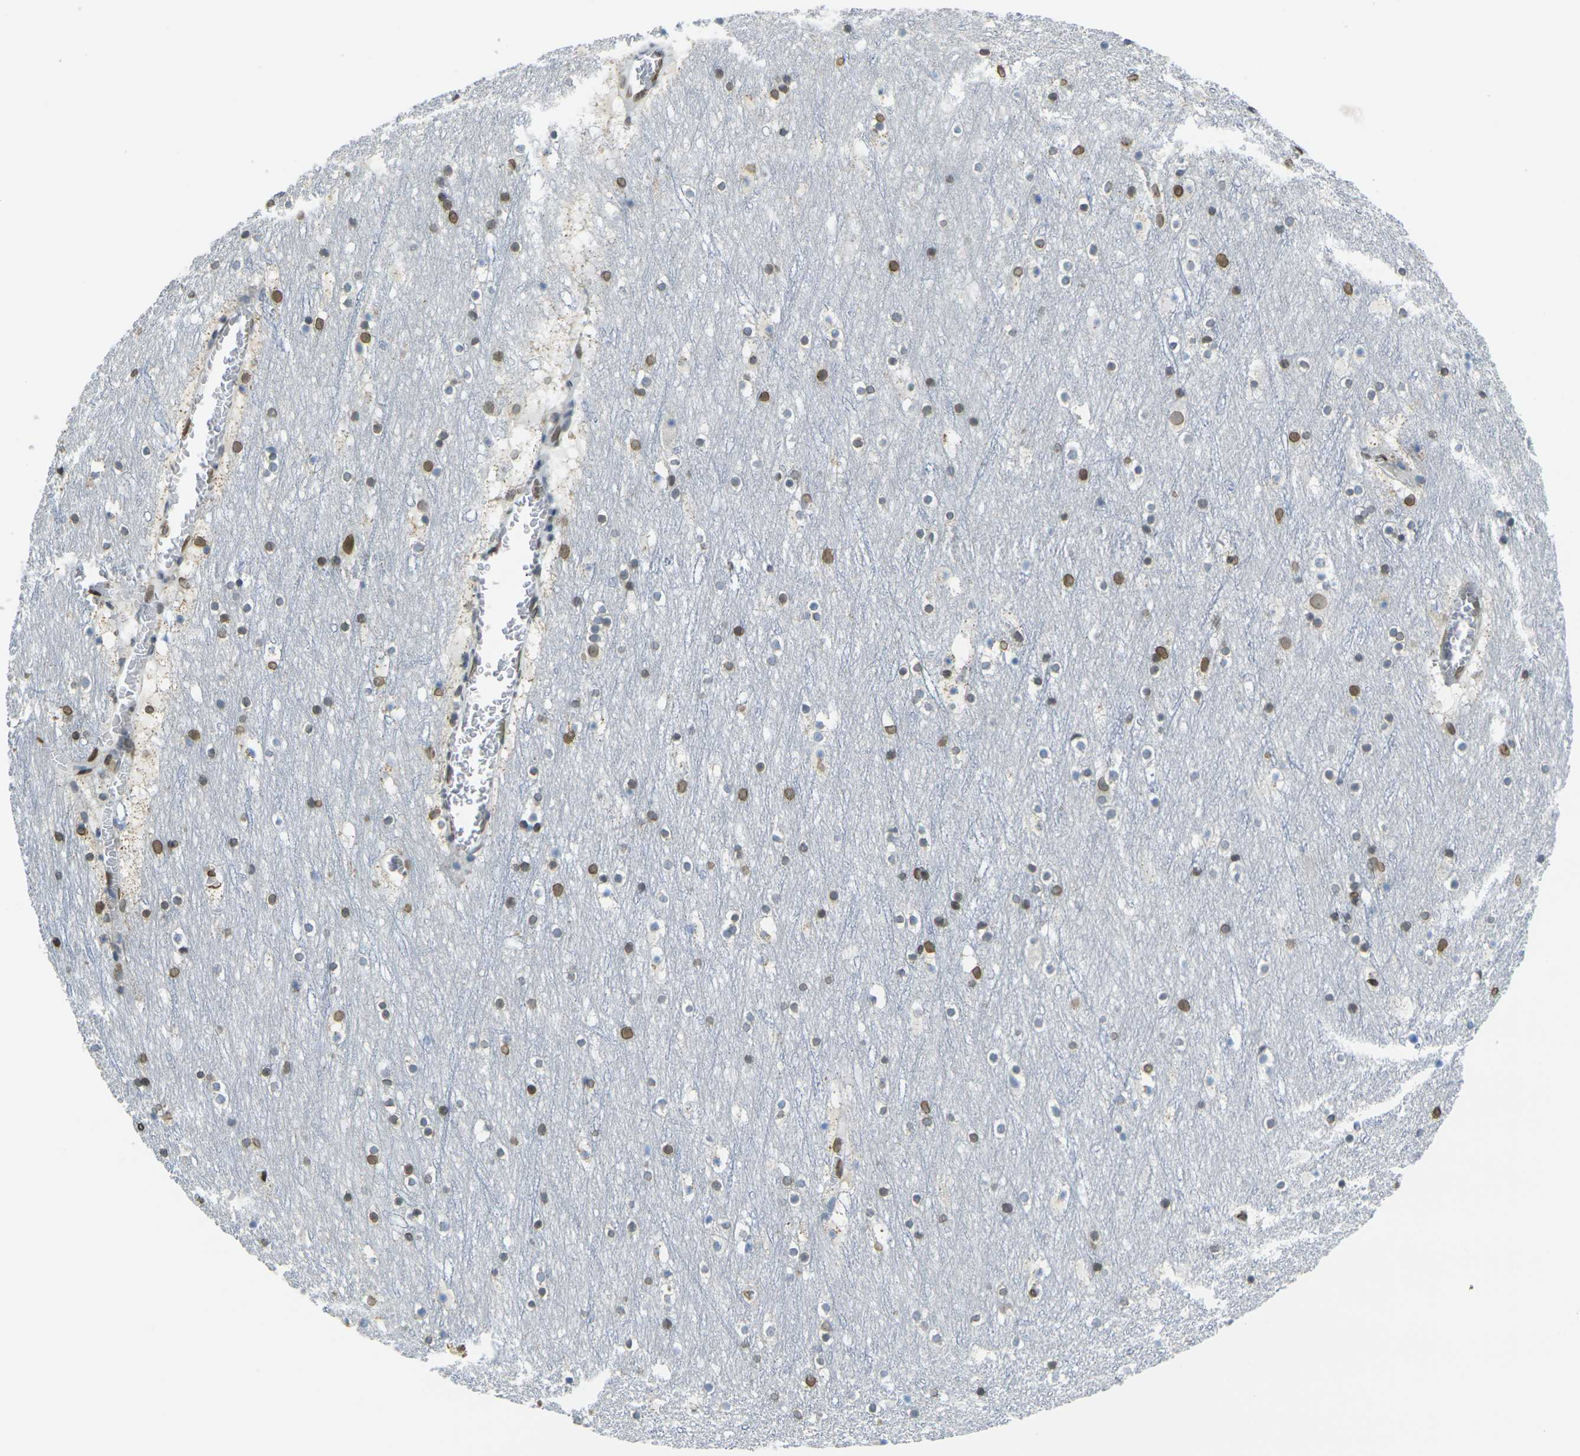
{"staining": {"intensity": "moderate", "quantity": "<25%", "location": "nuclear"}, "tissue": "cerebral cortex", "cell_type": "Endothelial cells", "image_type": "normal", "snomed": [{"axis": "morphology", "description": "Normal tissue, NOS"}, {"axis": "topography", "description": "Cerebral cortex"}], "caption": "Protein expression analysis of unremarkable cerebral cortex reveals moderate nuclear staining in approximately <25% of endothelial cells. The staining was performed using DAB (3,3'-diaminobenzidine) to visualize the protein expression in brown, while the nuclei were stained in blue with hematoxylin (Magnification: 20x).", "gene": "BRDT", "patient": {"sex": "male", "age": 45}}